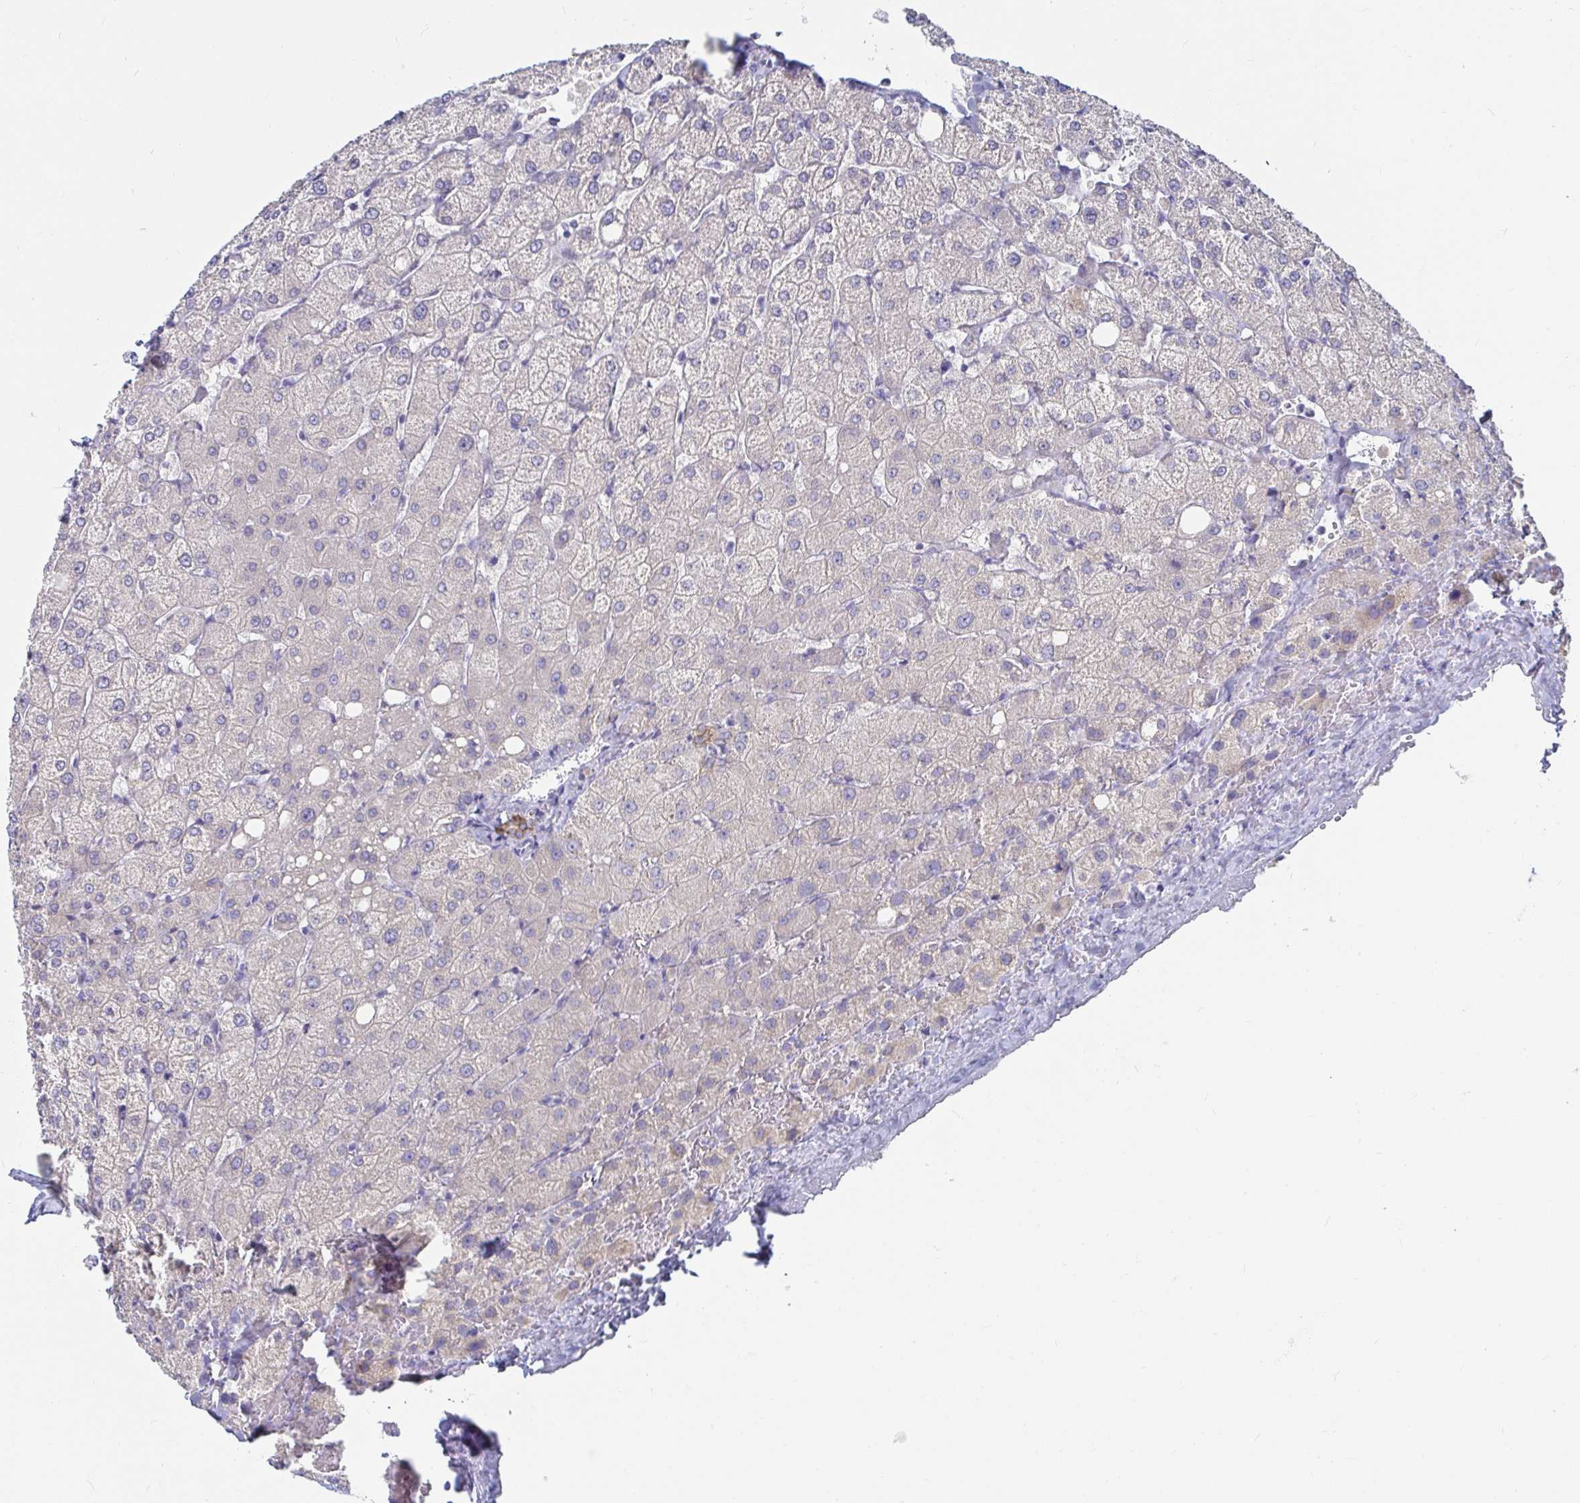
{"staining": {"intensity": "weak", "quantity": ">75%", "location": "cytoplasmic/membranous"}, "tissue": "liver", "cell_type": "Cholangiocytes", "image_type": "normal", "snomed": [{"axis": "morphology", "description": "Normal tissue, NOS"}, {"axis": "topography", "description": "Liver"}], "caption": "Liver stained with a brown dye shows weak cytoplasmic/membranous positive positivity in about >75% of cholangiocytes.", "gene": "CA9", "patient": {"sex": "female", "age": 54}}